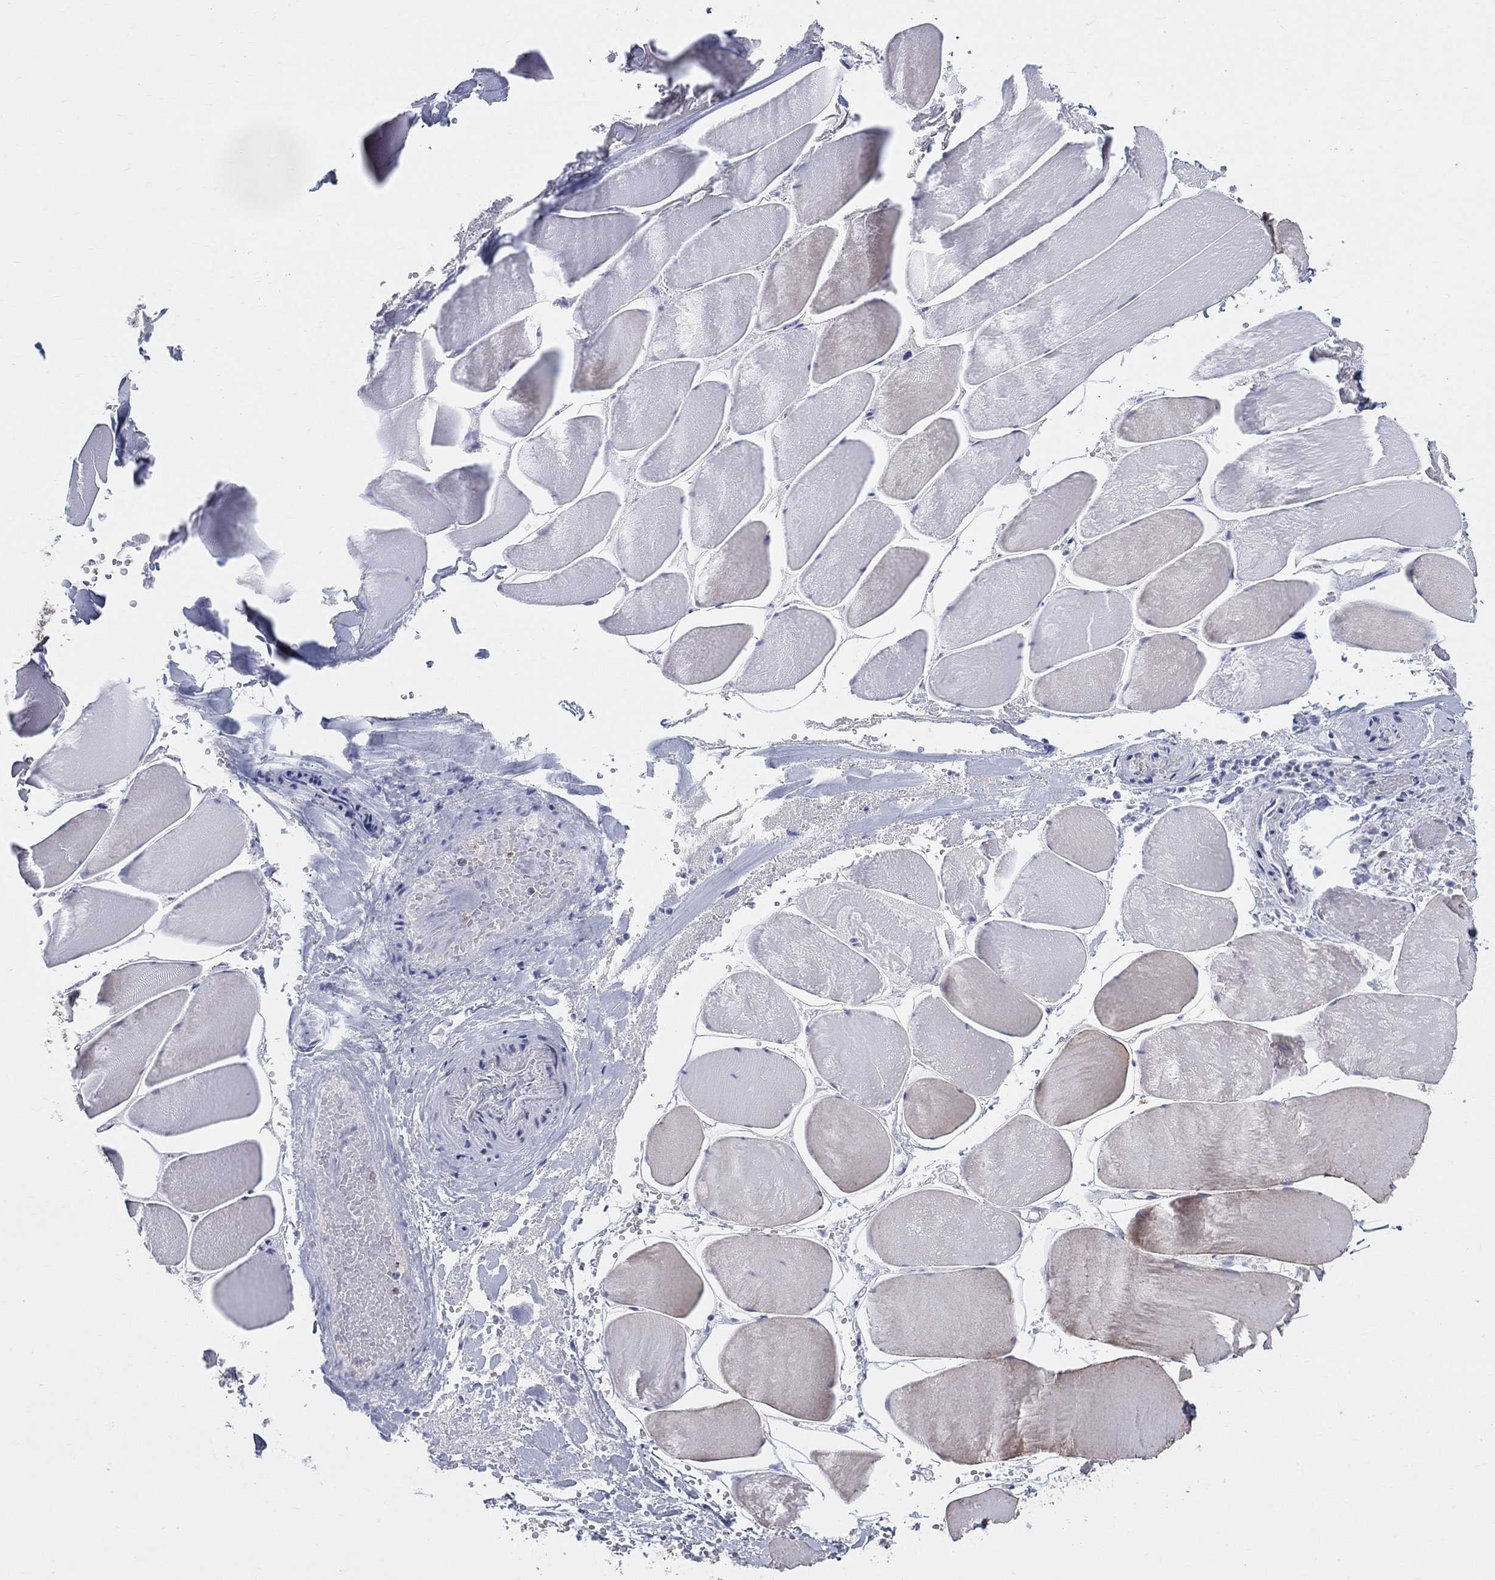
{"staining": {"intensity": "negative", "quantity": "none", "location": "none"}, "tissue": "skeletal muscle", "cell_type": "Myocytes", "image_type": "normal", "snomed": [{"axis": "morphology", "description": "Normal tissue, NOS"}, {"axis": "morphology", "description": "Malignant melanoma, Metastatic site"}, {"axis": "topography", "description": "Skeletal muscle"}], "caption": "This is an immunohistochemistry histopathology image of normal skeletal muscle. There is no staining in myocytes.", "gene": "KISS1R", "patient": {"sex": "male", "age": 50}}